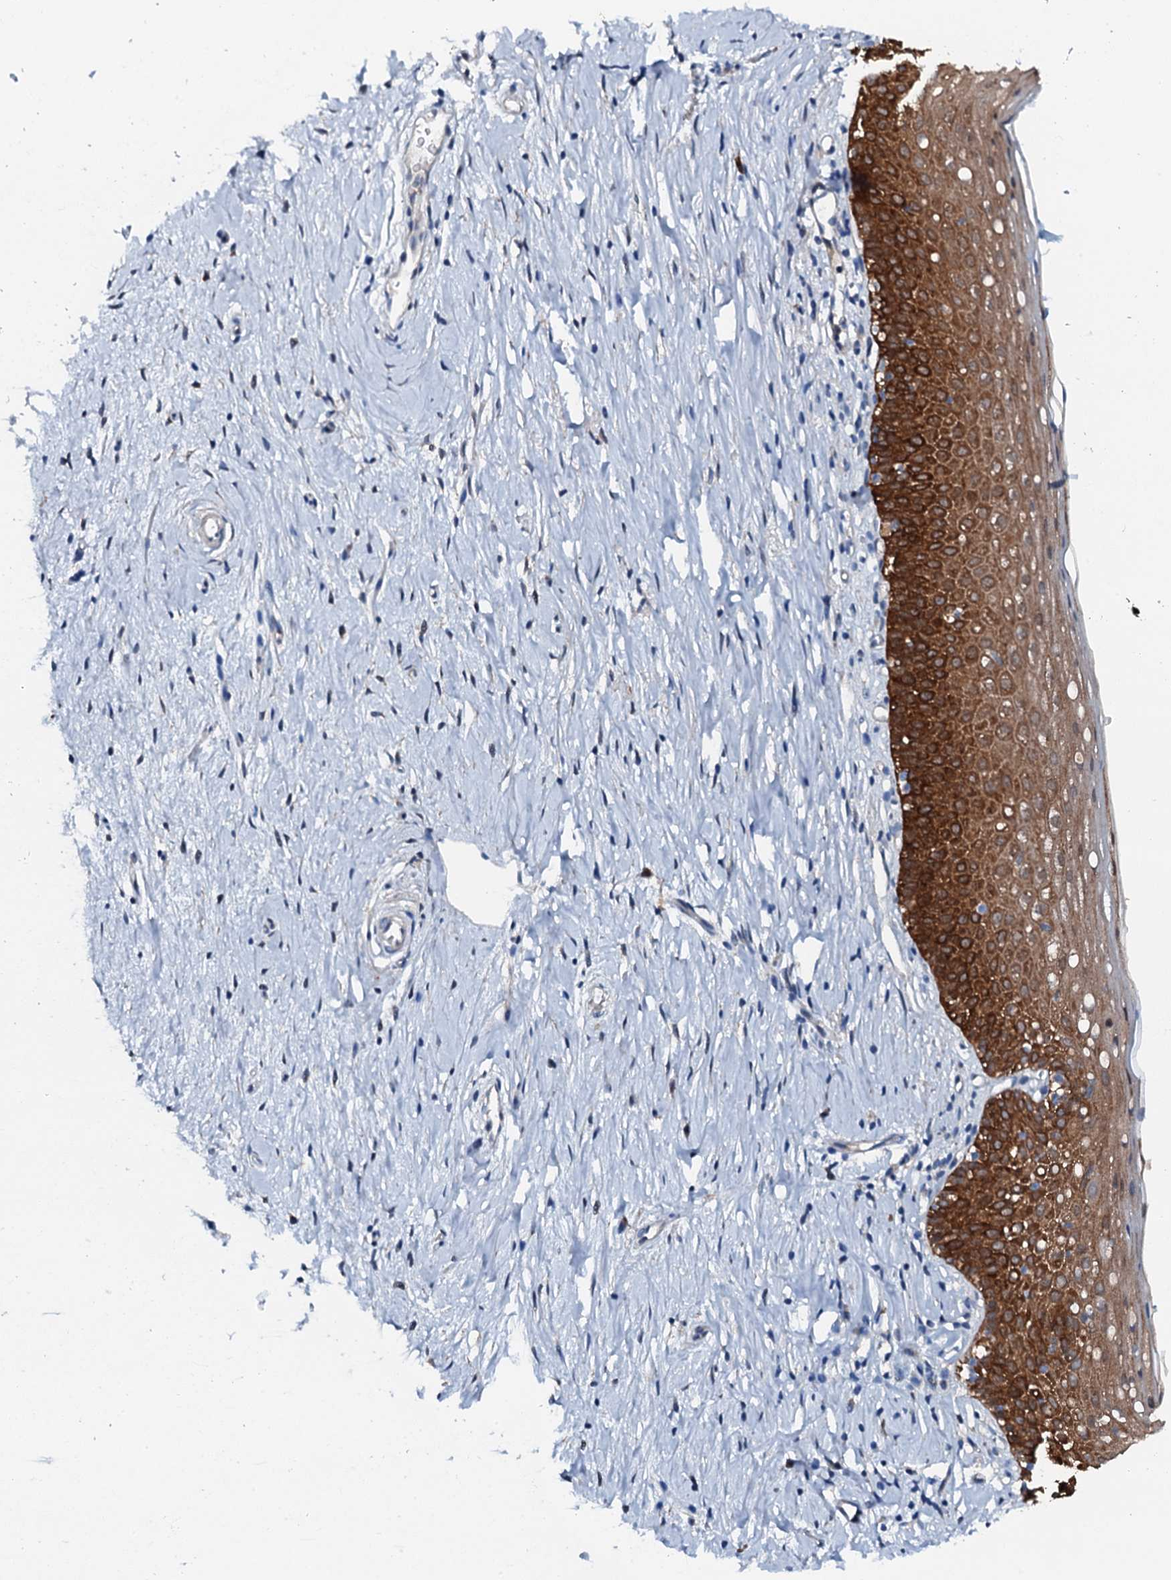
{"staining": {"intensity": "moderate", "quantity": "25%-75%", "location": "cytoplasmic/membranous"}, "tissue": "cervix", "cell_type": "Glandular cells", "image_type": "normal", "snomed": [{"axis": "morphology", "description": "Normal tissue, NOS"}, {"axis": "topography", "description": "Cervix"}], "caption": "This photomicrograph displays IHC staining of normal human cervix, with medium moderate cytoplasmic/membranous positivity in approximately 25%-75% of glandular cells.", "gene": "GFOD2", "patient": {"sex": "female", "age": 36}}